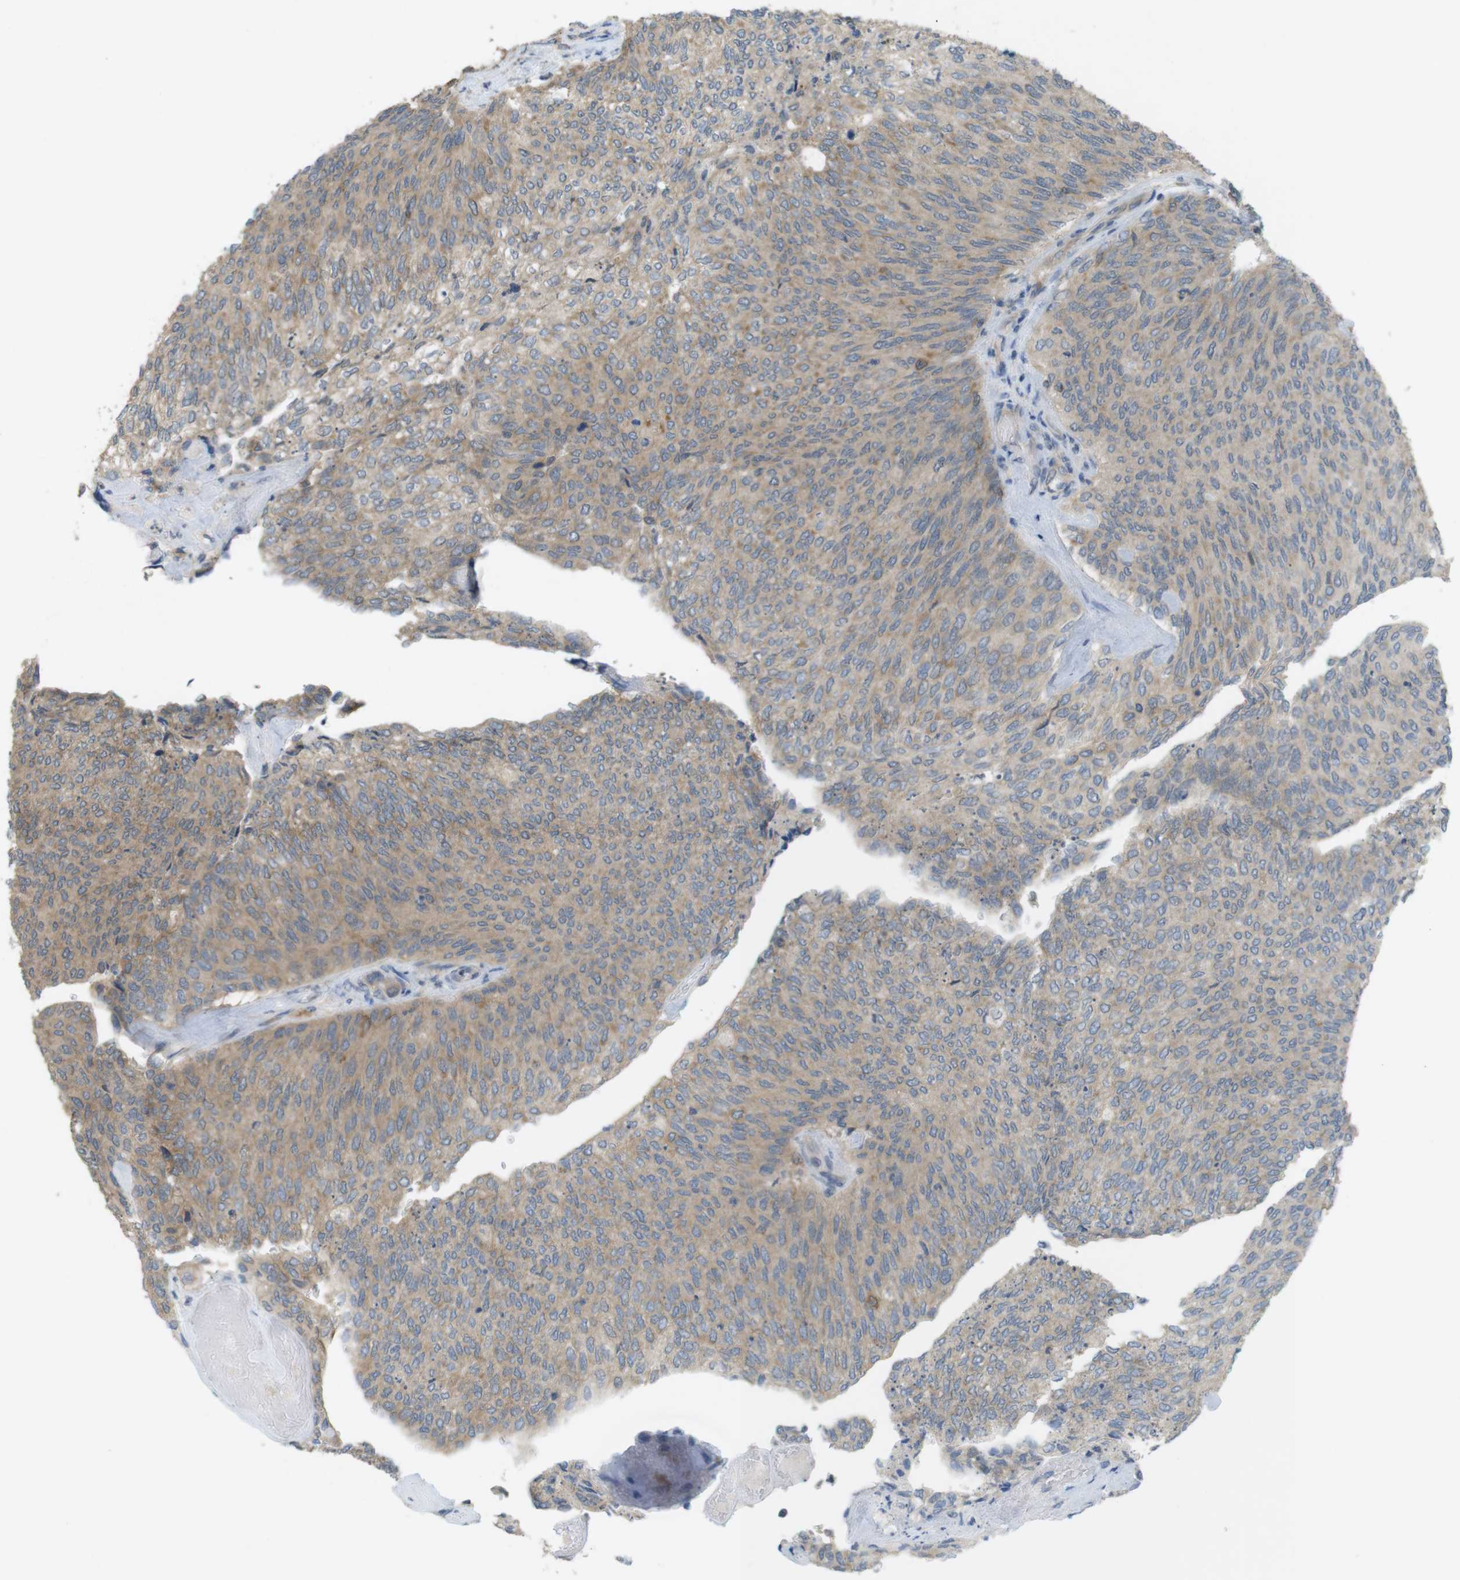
{"staining": {"intensity": "moderate", "quantity": ">75%", "location": "cytoplasmic/membranous"}, "tissue": "urothelial cancer", "cell_type": "Tumor cells", "image_type": "cancer", "snomed": [{"axis": "morphology", "description": "Urothelial carcinoma, Low grade"}, {"axis": "topography", "description": "Urinary bladder"}], "caption": "Protein staining reveals moderate cytoplasmic/membranous positivity in about >75% of tumor cells in urothelial carcinoma (low-grade).", "gene": "RNF130", "patient": {"sex": "female", "age": 79}}